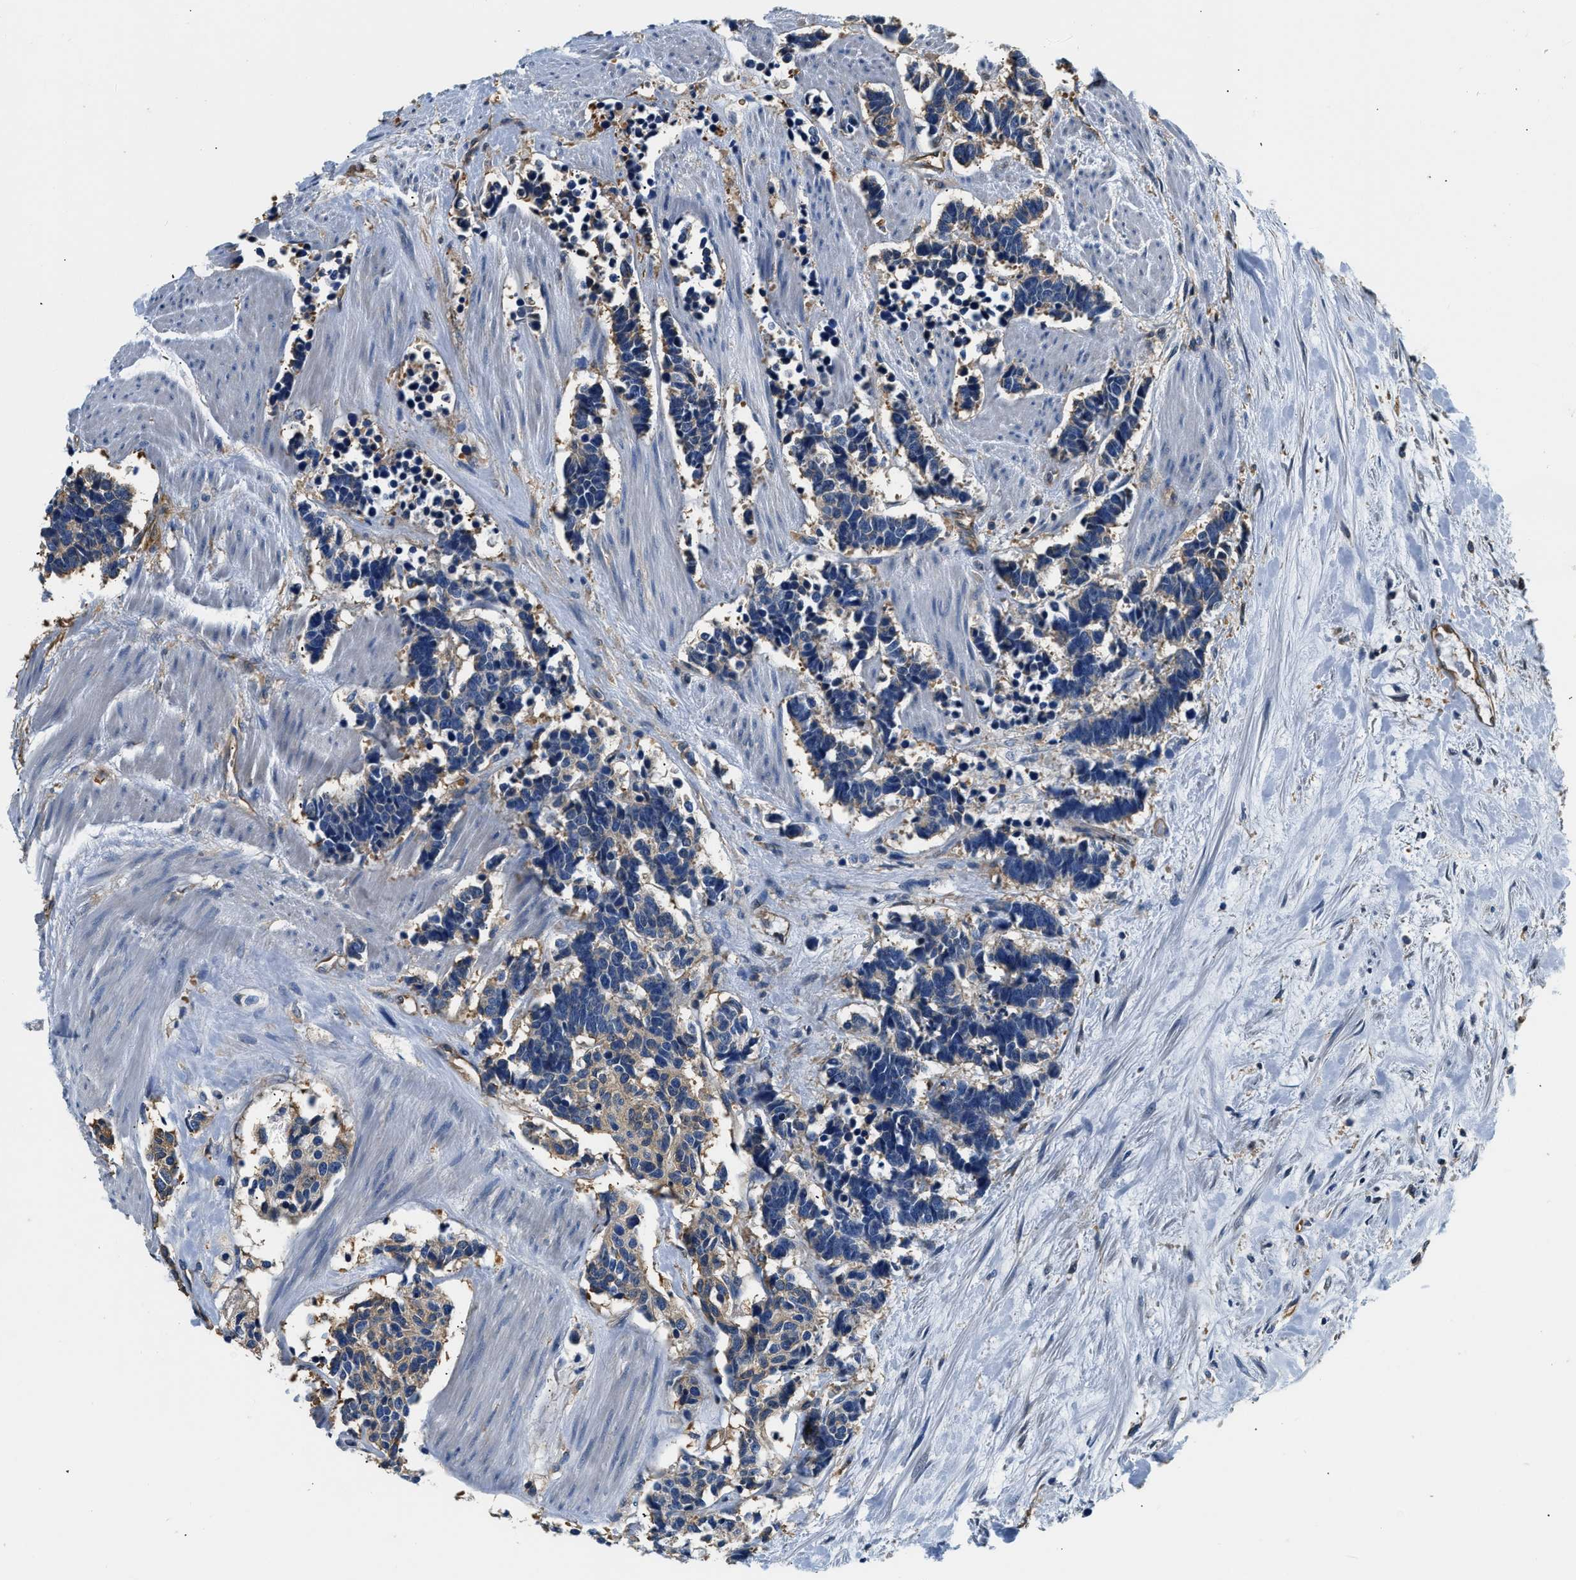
{"staining": {"intensity": "weak", "quantity": "25%-75%", "location": "cytoplasmic/membranous"}, "tissue": "carcinoid", "cell_type": "Tumor cells", "image_type": "cancer", "snomed": [{"axis": "morphology", "description": "Carcinoma, NOS"}, {"axis": "morphology", "description": "Carcinoid, malignant, NOS"}, {"axis": "topography", "description": "Urinary bladder"}], "caption": "Approximately 25%-75% of tumor cells in human carcinoid display weak cytoplasmic/membranous protein expression as visualized by brown immunohistochemical staining.", "gene": "PPP2R1B", "patient": {"sex": "male", "age": 57}}